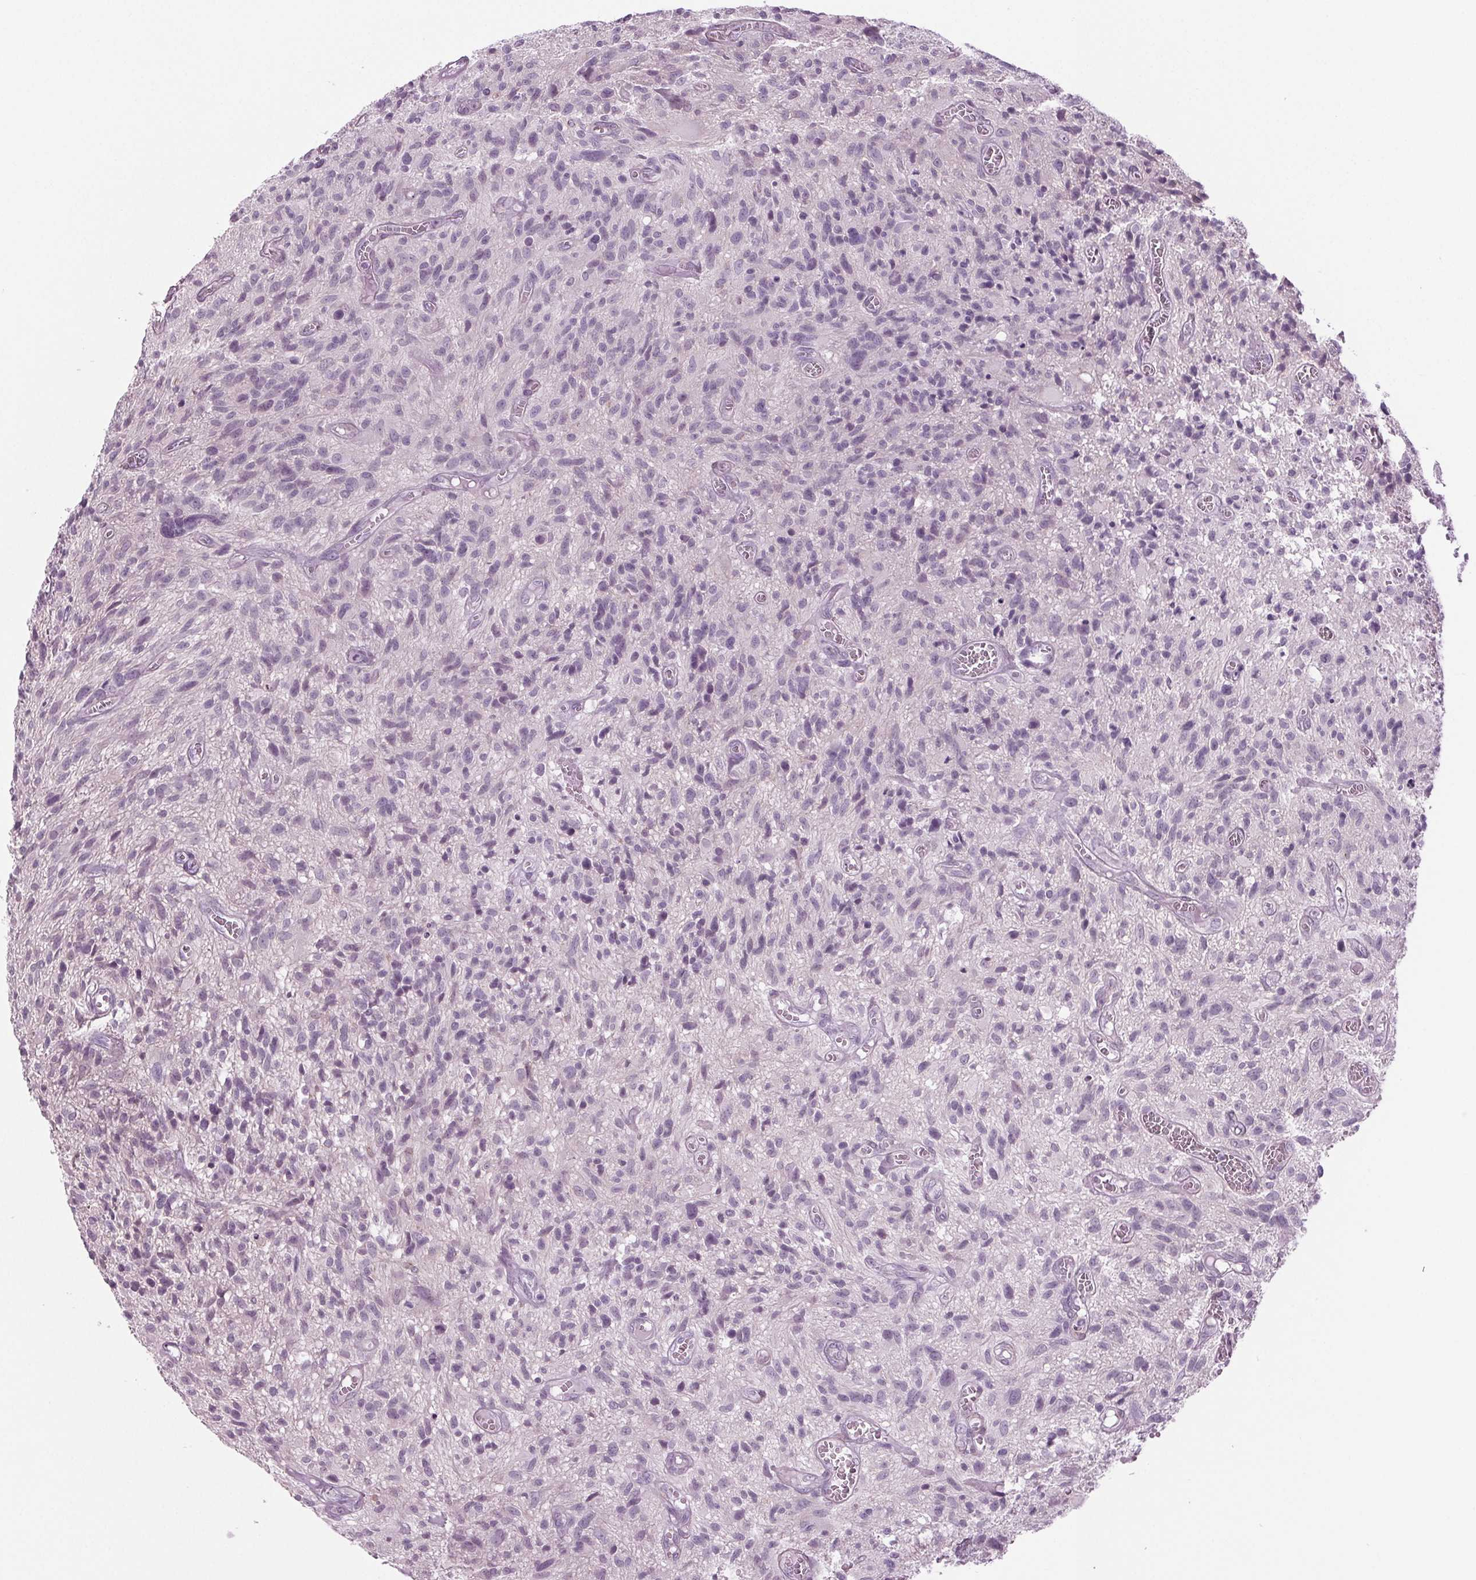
{"staining": {"intensity": "negative", "quantity": "none", "location": "none"}, "tissue": "glioma", "cell_type": "Tumor cells", "image_type": "cancer", "snomed": [{"axis": "morphology", "description": "Glioma, malignant, High grade"}, {"axis": "topography", "description": "Brain"}], "caption": "DAB (3,3'-diaminobenzidine) immunohistochemical staining of human glioma displays no significant expression in tumor cells.", "gene": "BHLHE22", "patient": {"sex": "male", "age": 75}}